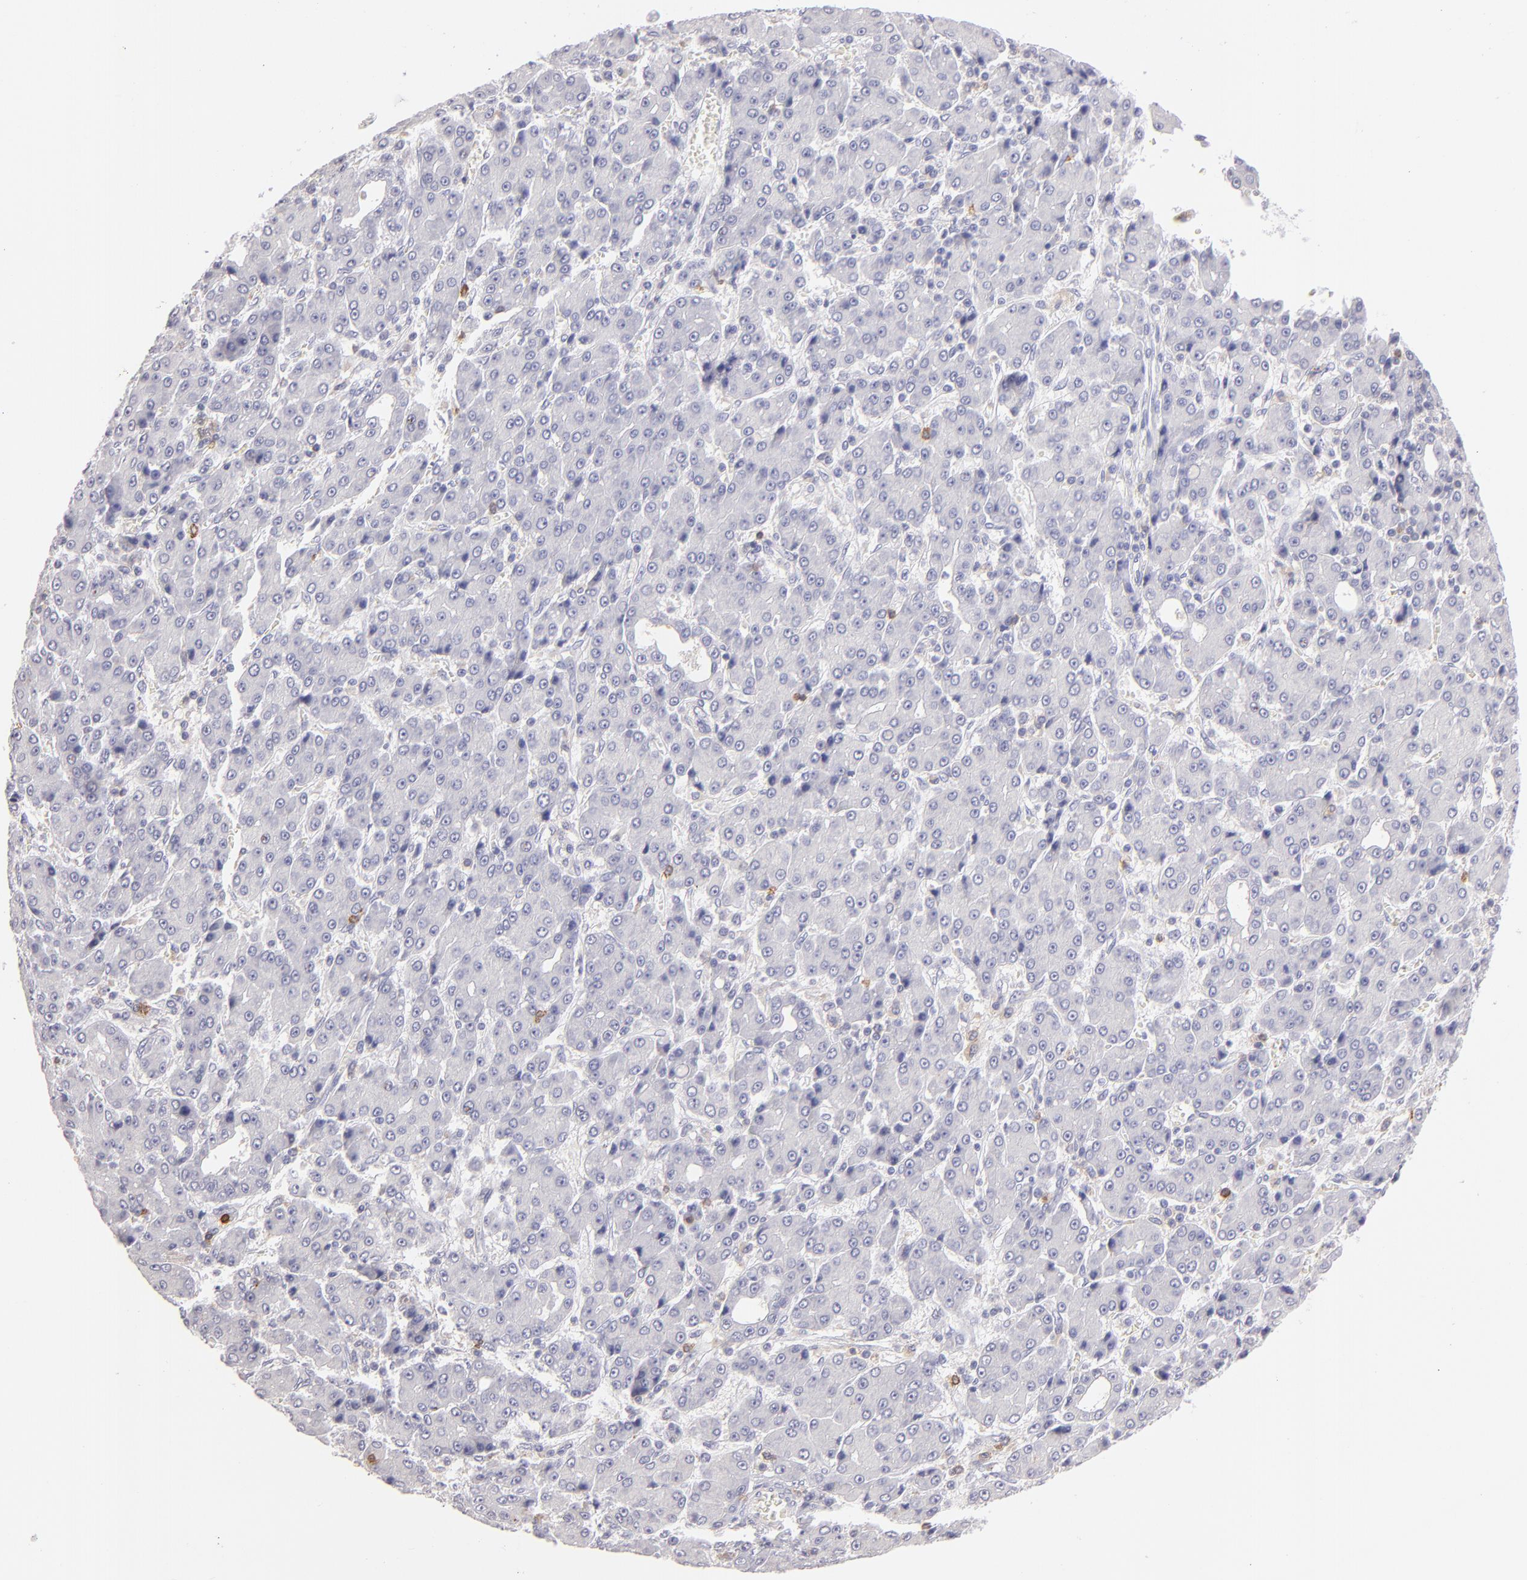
{"staining": {"intensity": "negative", "quantity": "none", "location": "none"}, "tissue": "liver cancer", "cell_type": "Tumor cells", "image_type": "cancer", "snomed": [{"axis": "morphology", "description": "Carcinoma, Hepatocellular, NOS"}, {"axis": "topography", "description": "Liver"}], "caption": "Immunohistochemistry (IHC) of liver hepatocellular carcinoma demonstrates no positivity in tumor cells. Nuclei are stained in blue.", "gene": "IL2RA", "patient": {"sex": "male", "age": 69}}